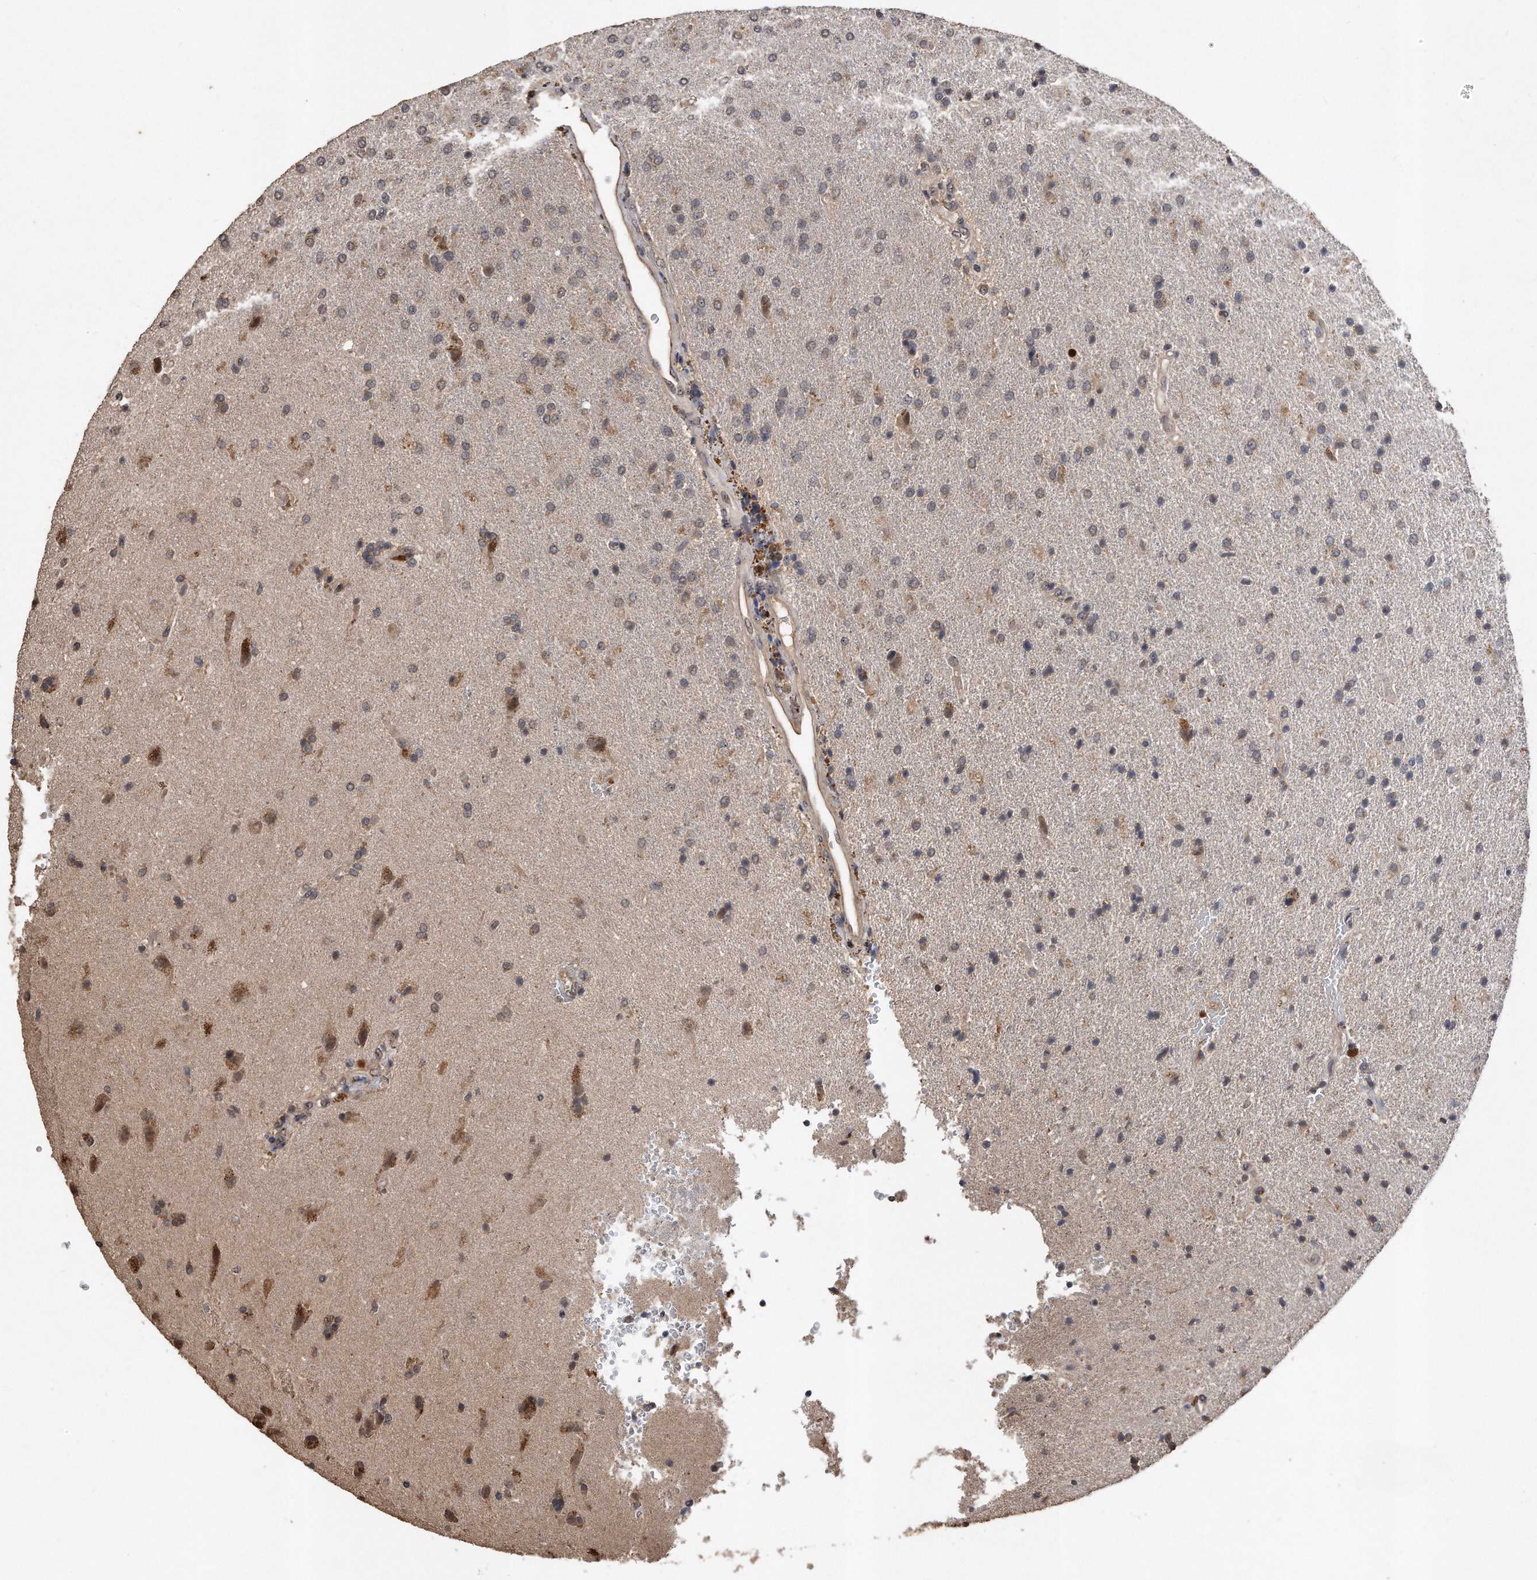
{"staining": {"intensity": "weak", "quantity": "25%-75%", "location": "cytoplasmic/membranous,nuclear"}, "tissue": "glioma", "cell_type": "Tumor cells", "image_type": "cancer", "snomed": [{"axis": "morphology", "description": "Glioma, malignant, High grade"}, {"axis": "topography", "description": "Brain"}], "caption": "Immunohistochemical staining of malignant glioma (high-grade) displays low levels of weak cytoplasmic/membranous and nuclear protein staining in approximately 25%-75% of tumor cells. The staining was performed using DAB to visualize the protein expression in brown, while the nuclei were stained in blue with hematoxylin (Magnification: 20x).", "gene": "PELO", "patient": {"sex": "male", "age": 72}}